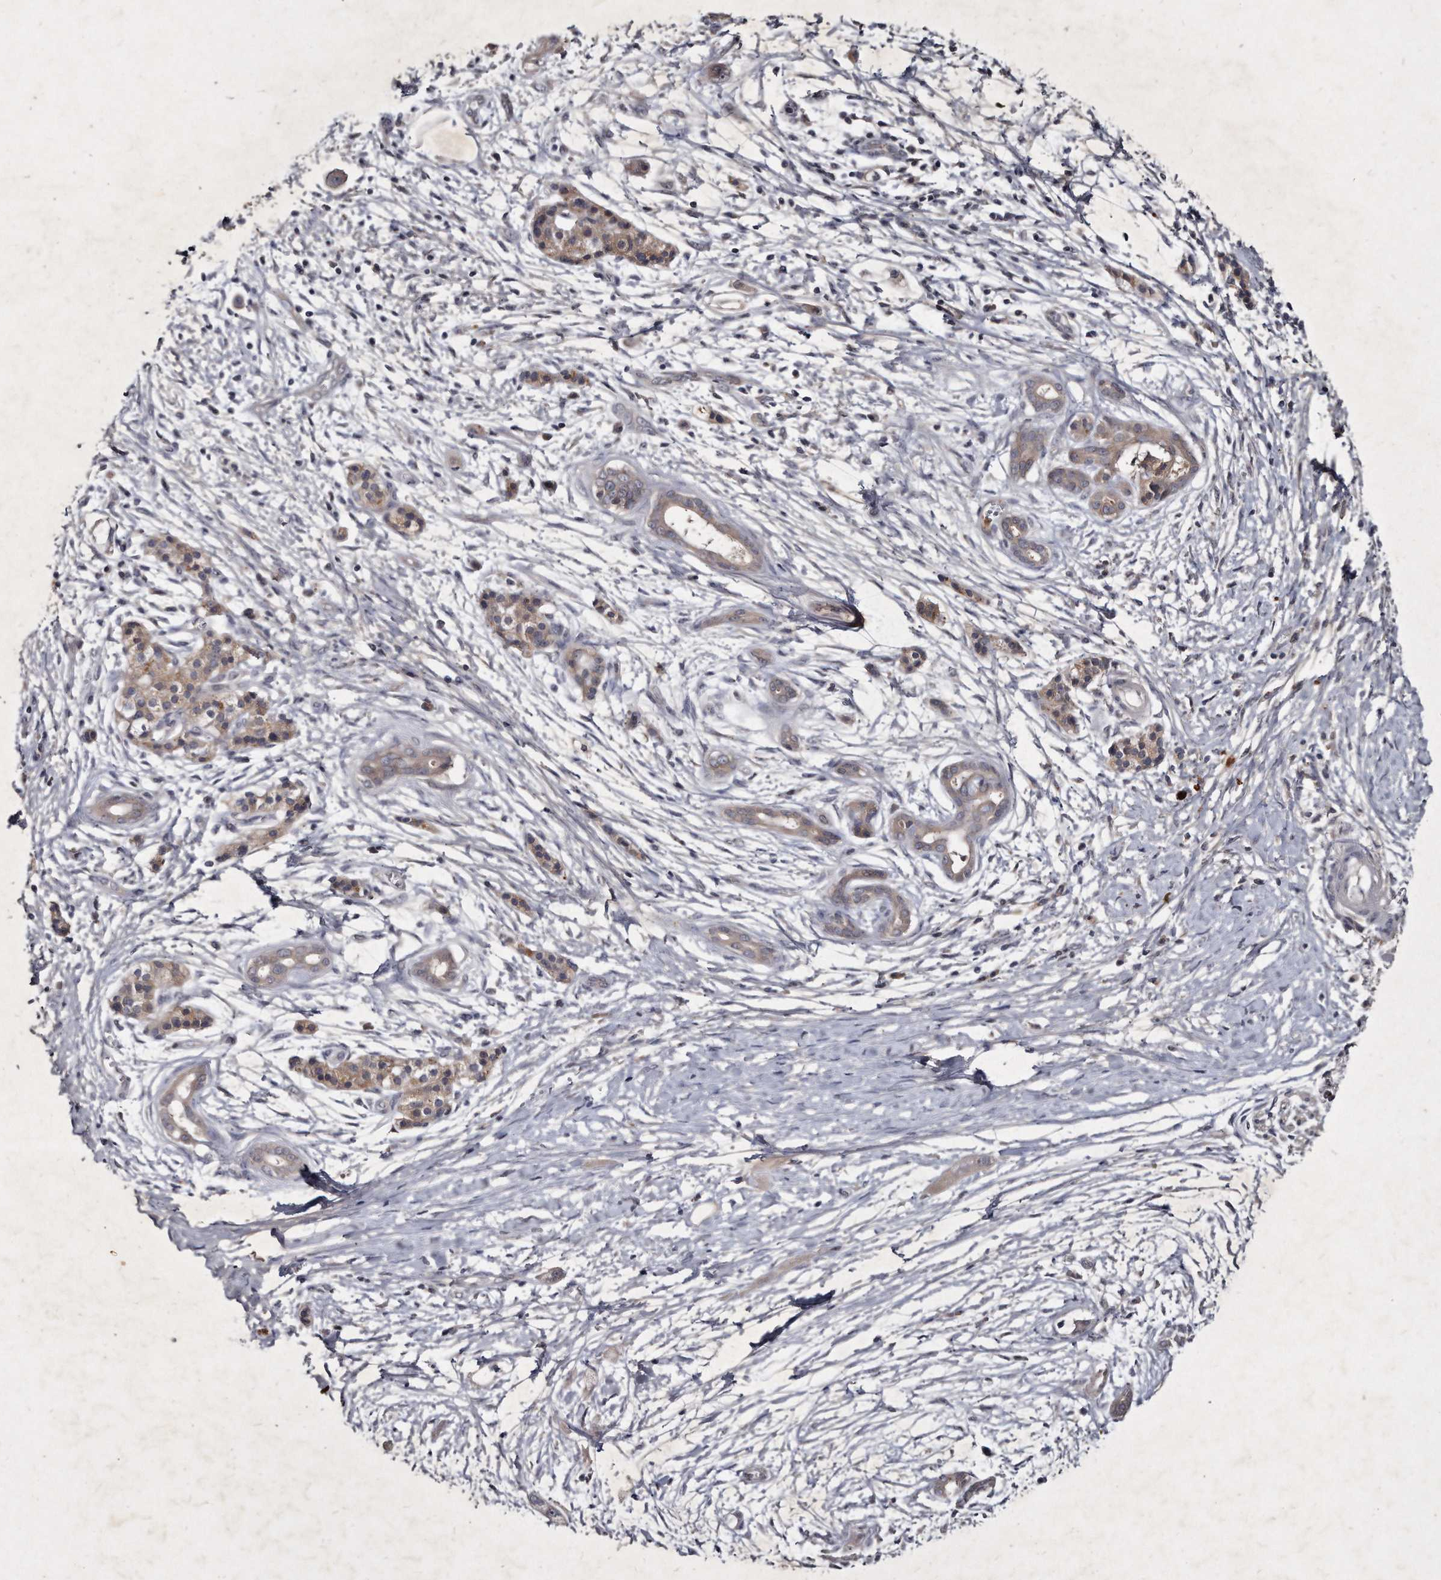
{"staining": {"intensity": "weak", "quantity": "25%-75%", "location": "cytoplasmic/membranous"}, "tissue": "pancreatic cancer", "cell_type": "Tumor cells", "image_type": "cancer", "snomed": [{"axis": "morphology", "description": "Adenocarcinoma, NOS"}, {"axis": "topography", "description": "Pancreas"}], "caption": "The histopathology image demonstrates a brown stain indicating the presence of a protein in the cytoplasmic/membranous of tumor cells in pancreatic cancer.", "gene": "KLHDC3", "patient": {"sex": "male", "age": 59}}